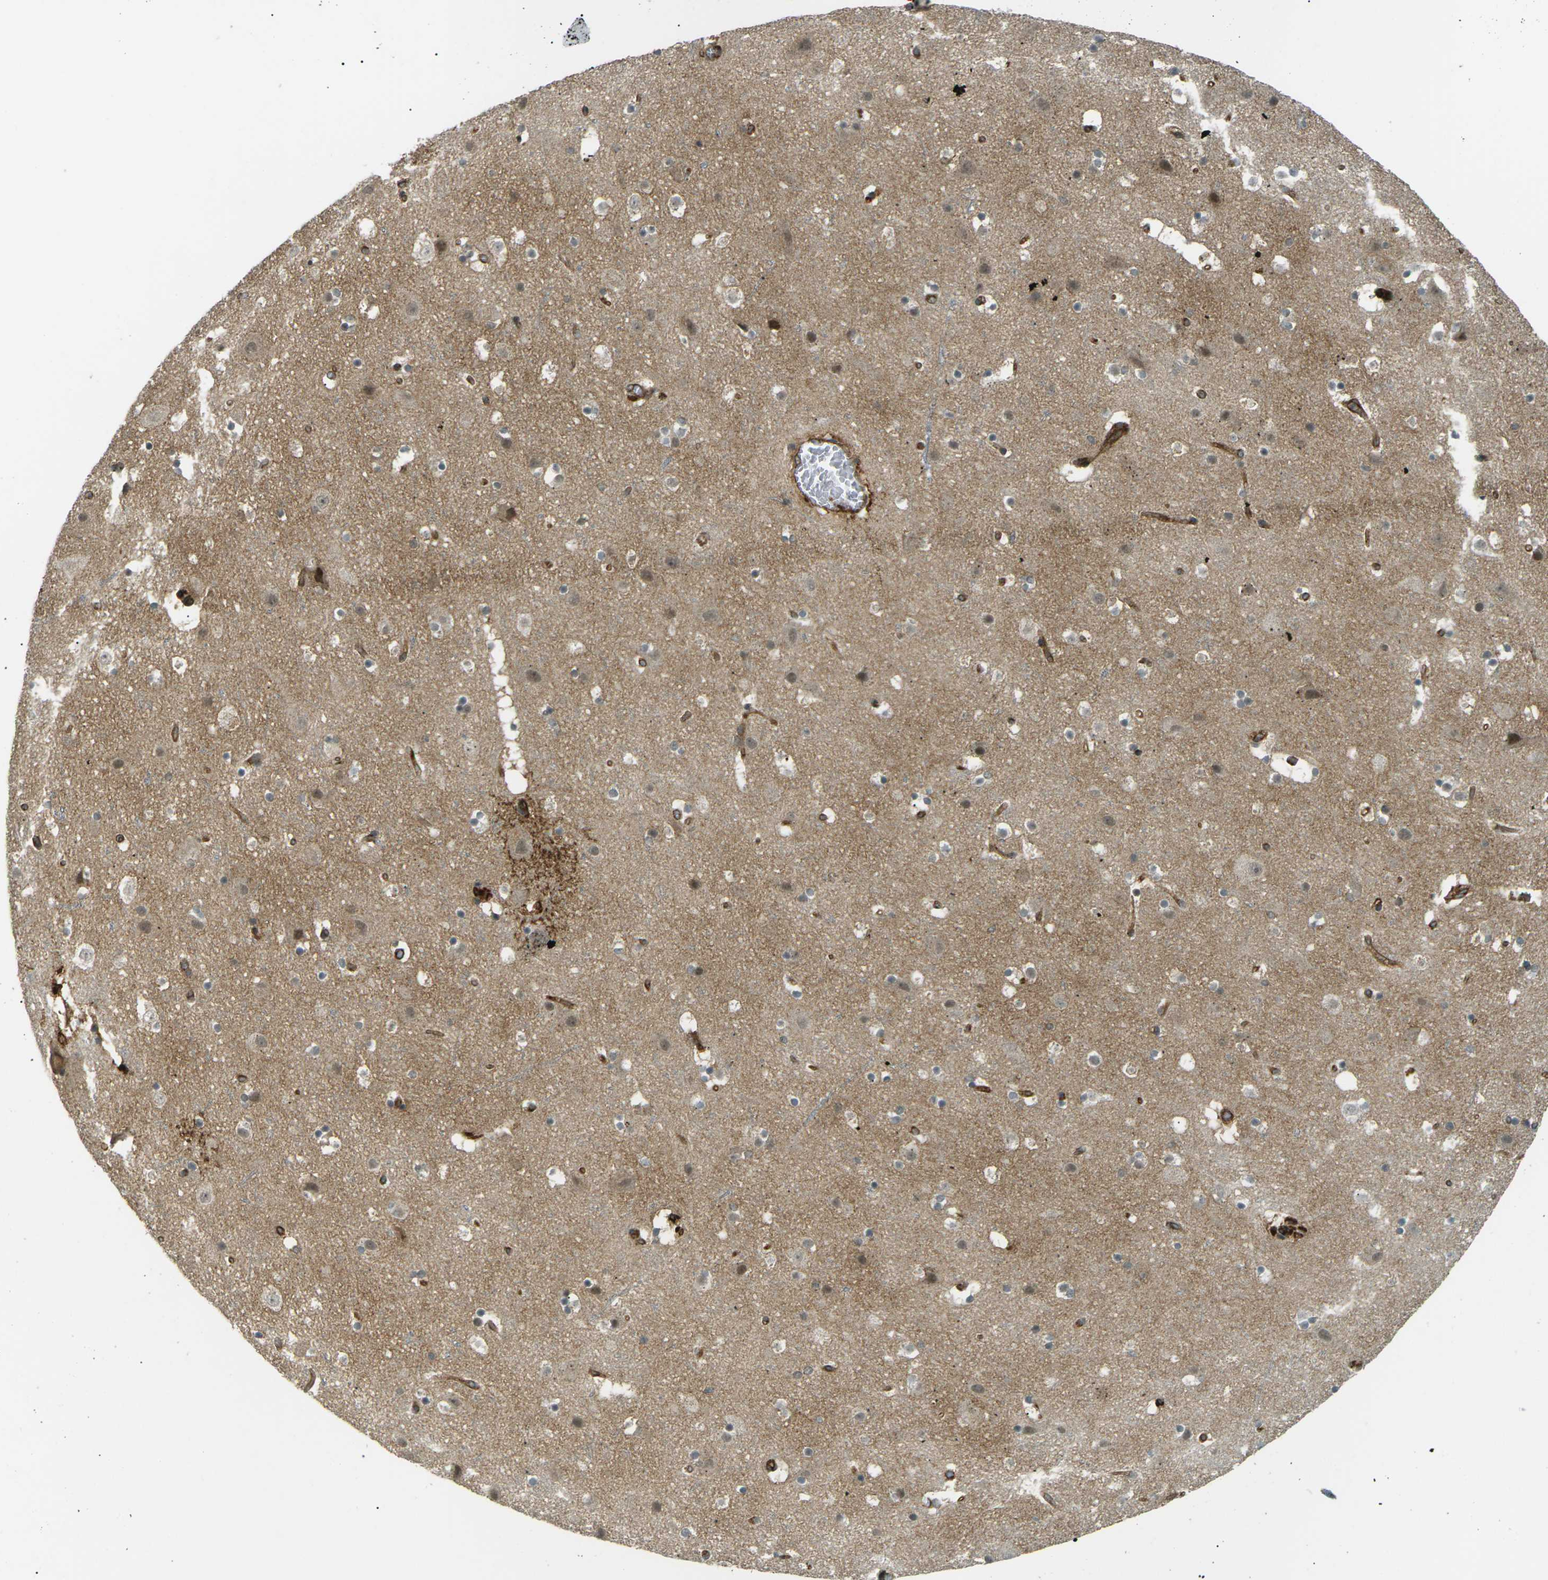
{"staining": {"intensity": "strong", "quantity": ">75%", "location": "cytoplasmic/membranous"}, "tissue": "cerebral cortex", "cell_type": "Endothelial cells", "image_type": "normal", "snomed": [{"axis": "morphology", "description": "Normal tissue, NOS"}, {"axis": "topography", "description": "Cerebral cortex"}], "caption": "This histopathology image displays immunohistochemistry staining of benign human cerebral cortex, with high strong cytoplasmic/membranous expression in approximately >75% of endothelial cells.", "gene": "S1PR1", "patient": {"sex": "male", "age": 45}}